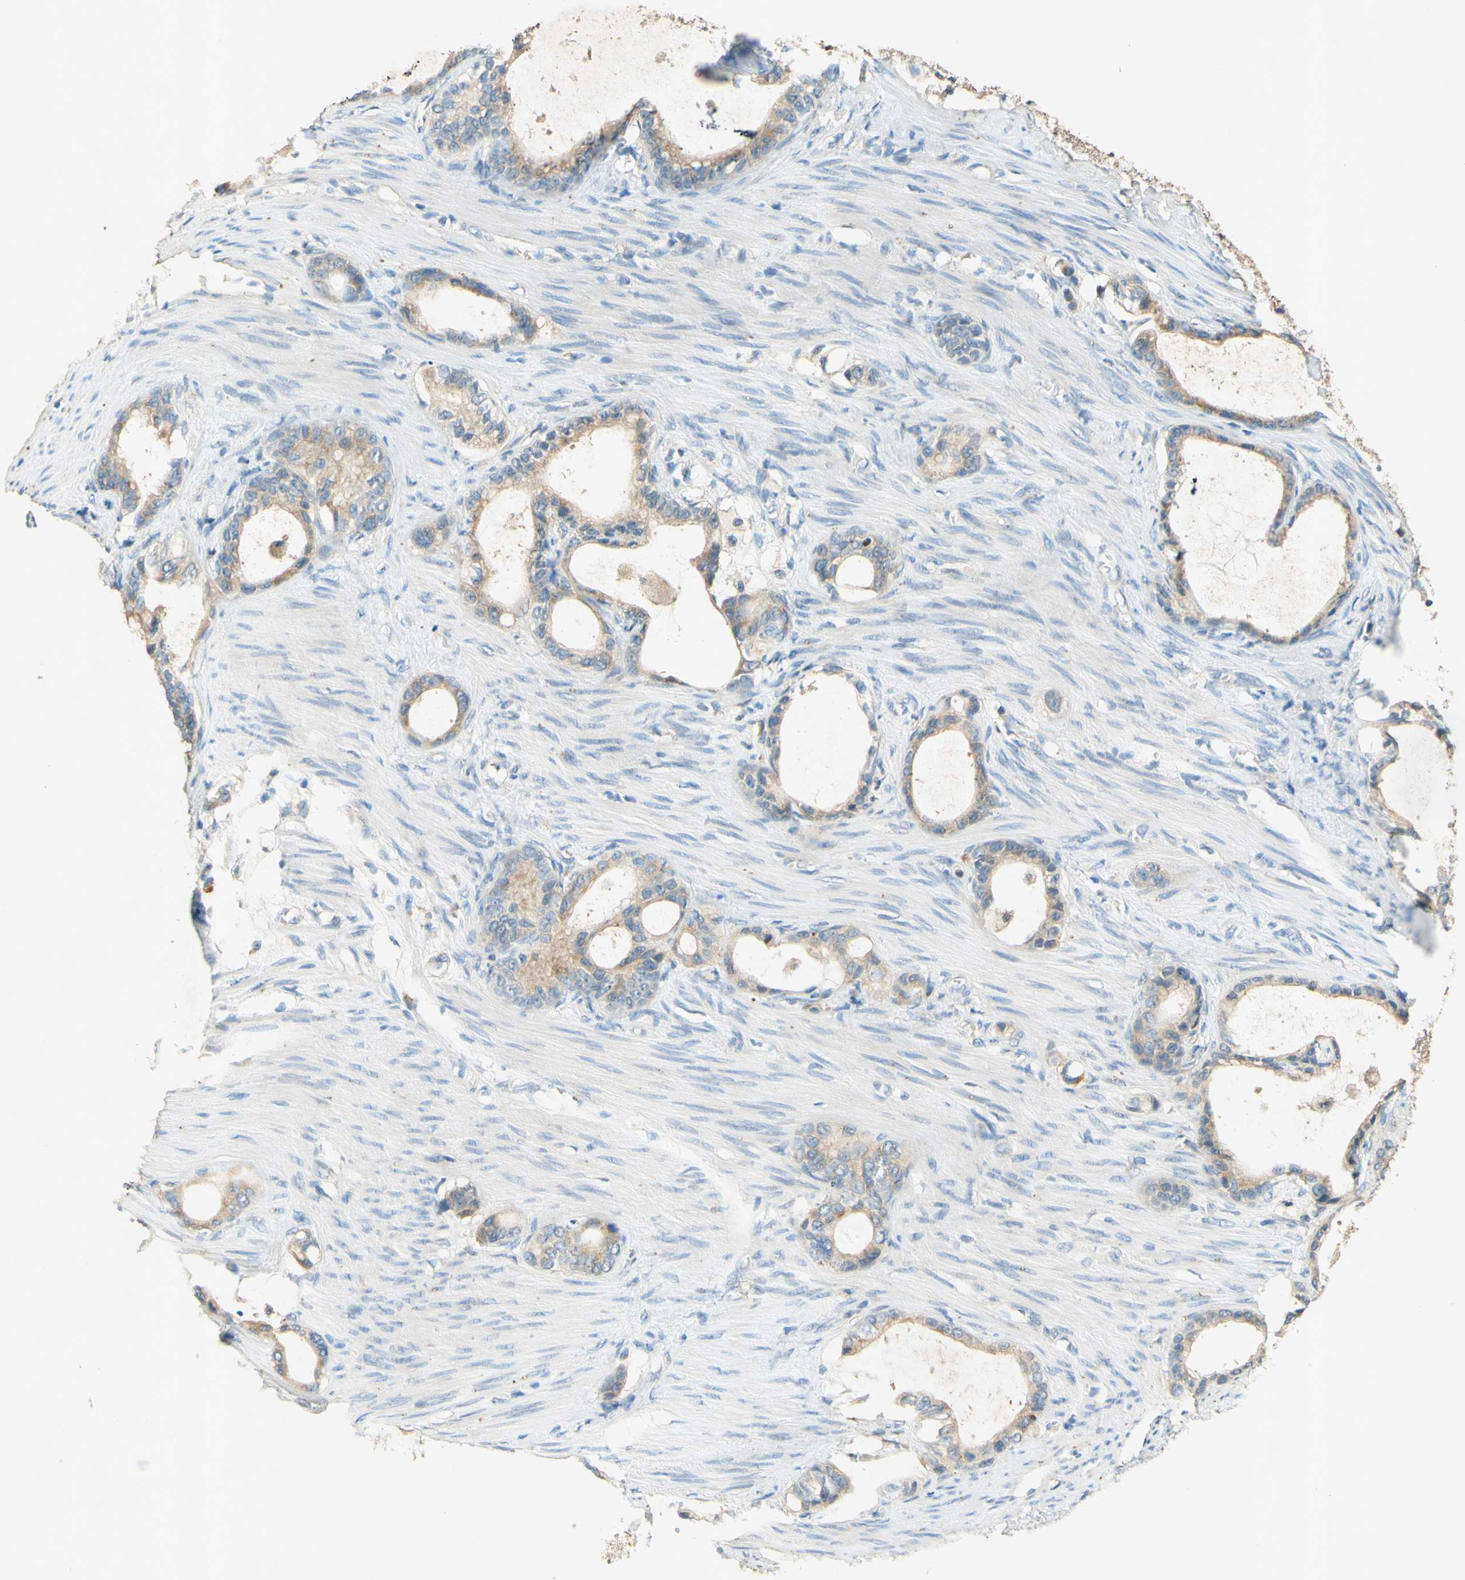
{"staining": {"intensity": "moderate", "quantity": ">75%", "location": "cytoplasmic/membranous"}, "tissue": "stomach cancer", "cell_type": "Tumor cells", "image_type": "cancer", "snomed": [{"axis": "morphology", "description": "Adenocarcinoma, NOS"}, {"axis": "topography", "description": "Stomach"}], "caption": "Immunohistochemistry (IHC) (DAB) staining of human stomach cancer shows moderate cytoplasmic/membranous protein staining in approximately >75% of tumor cells.", "gene": "ENTREP2", "patient": {"sex": "female", "age": 75}}